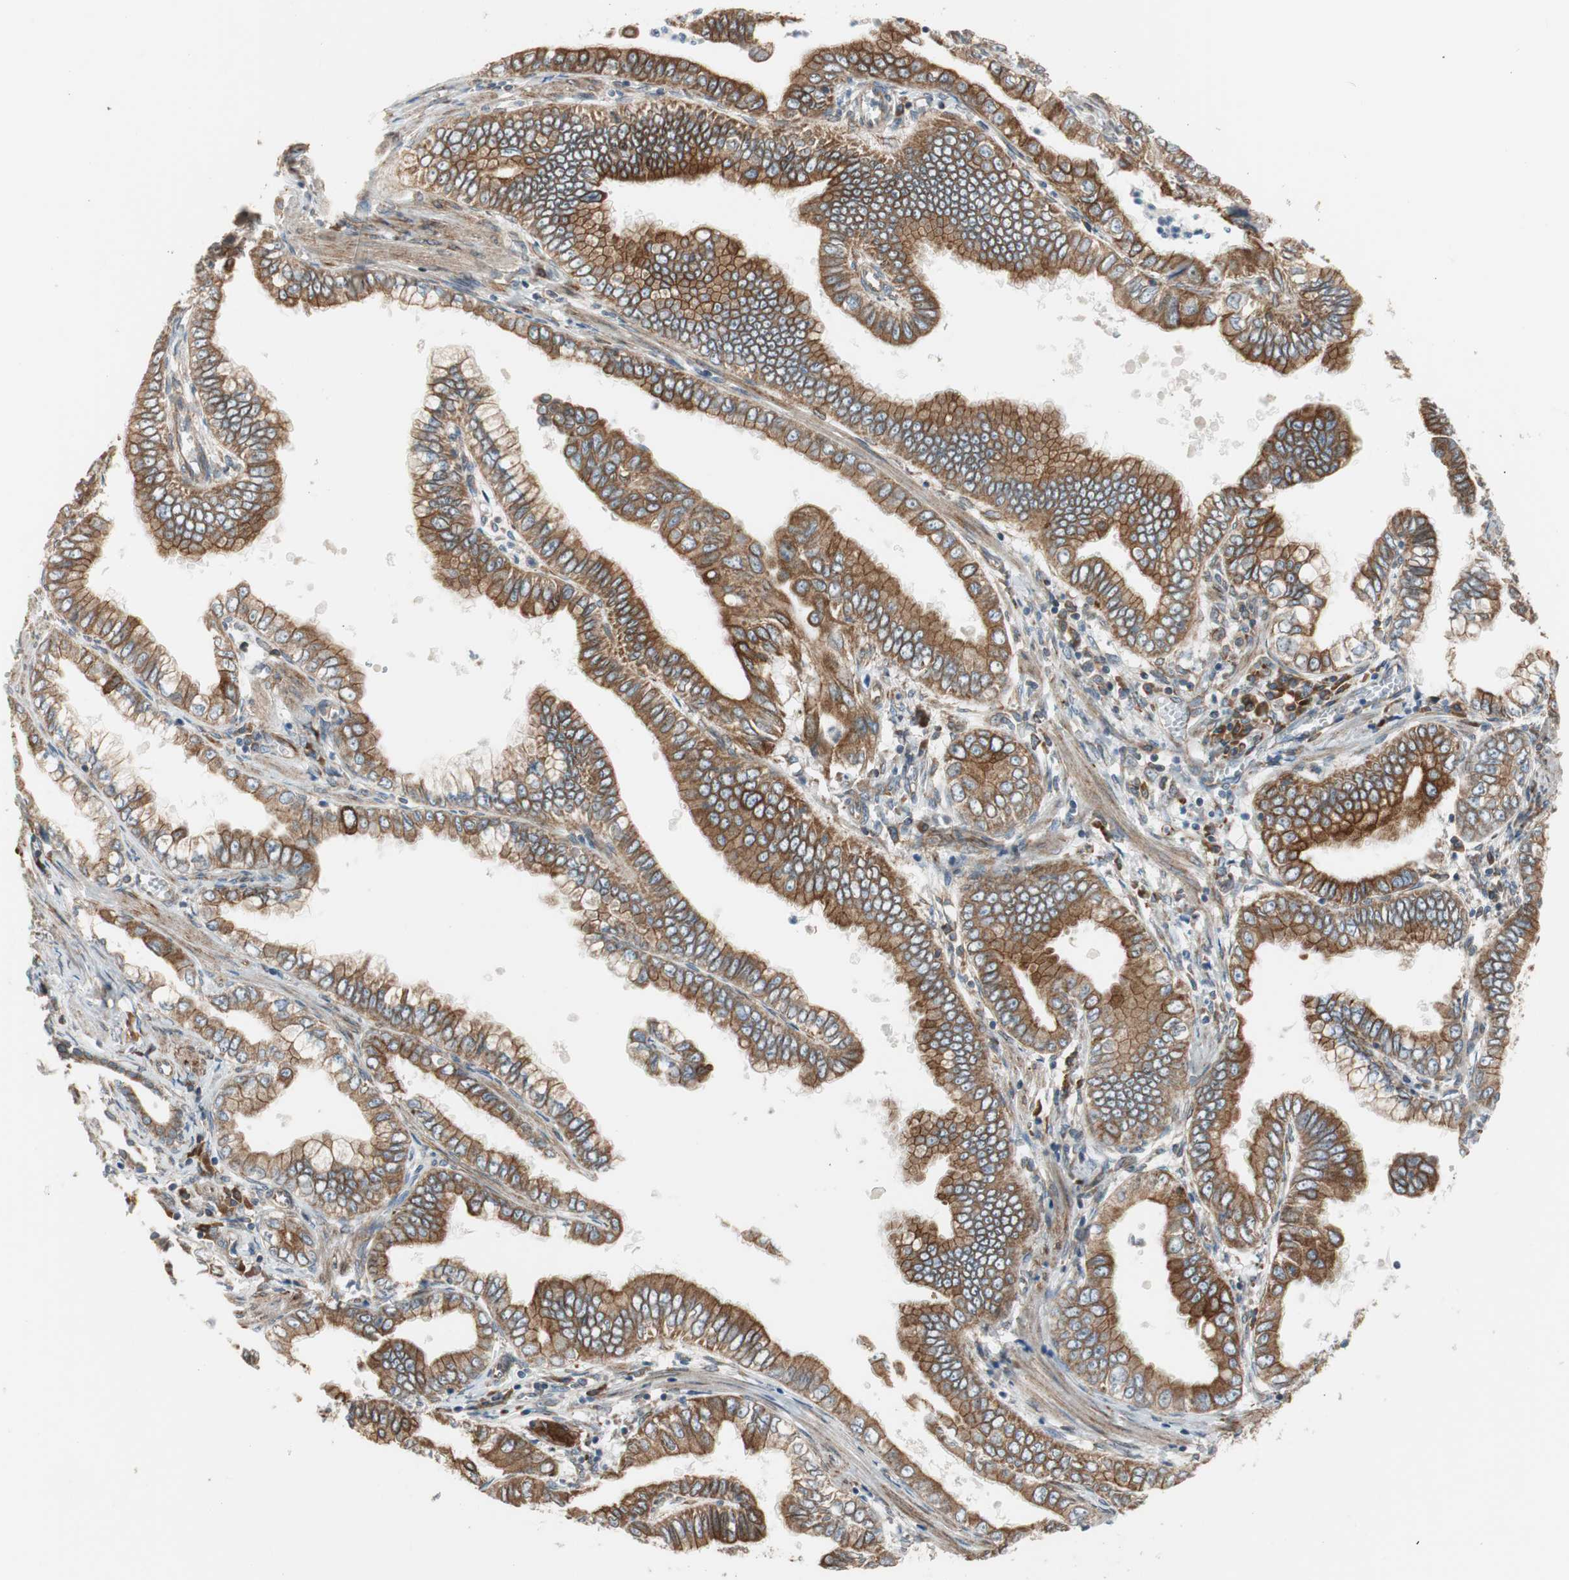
{"staining": {"intensity": "strong", "quantity": ">75%", "location": "cytoplasmic/membranous"}, "tissue": "pancreatic cancer", "cell_type": "Tumor cells", "image_type": "cancer", "snomed": [{"axis": "morphology", "description": "Normal tissue, NOS"}, {"axis": "topography", "description": "Lymph node"}], "caption": "High-magnification brightfield microscopy of pancreatic cancer stained with DAB (brown) and counterstained with hematoxylin (blue). tumor cells exhibit strong cytoplasmic/membranous positivity is identified in approximately>75% of cells.", "gene": "CLCC1", "patient": {"sex": "male", "age": 50}}